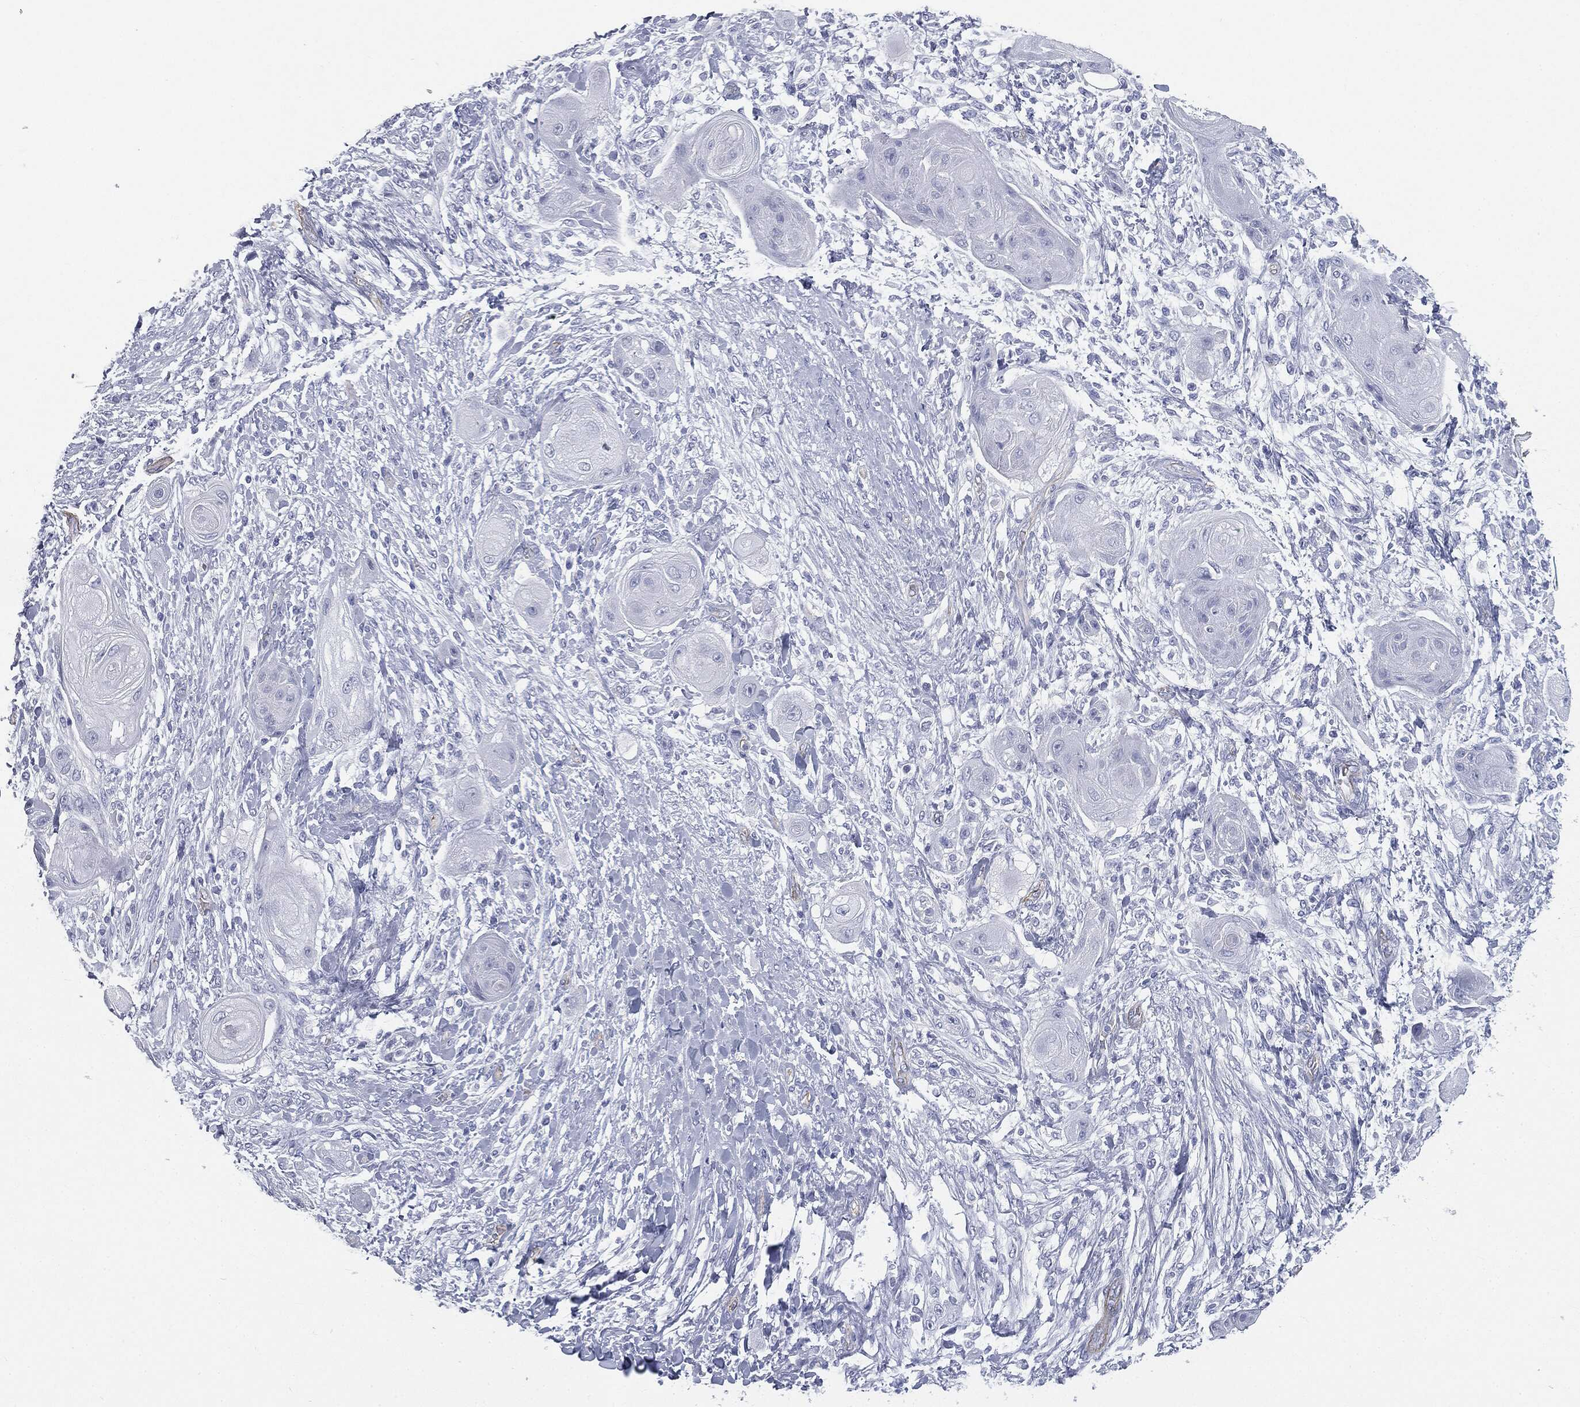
{"staining": {"intensity": "negative", "quantity": "none", "location": "none"}, "tissue": "skin cancer", "cell_type": "Tumor cells", "image_type": "cancer", "snomed": [{"axis": "morphology", "description": "Squamous cell carcinoma, NOS"}, {"axis": "topography", "description": "Skin"}], "caption": "This is a image of immunohistochemistry (IHC) staining of squamous cell carcinoma (skin), which shows no positivity in tumor cells.", "gene": "MUC5AC", "patient": {"sex": "male", "age": 62}}